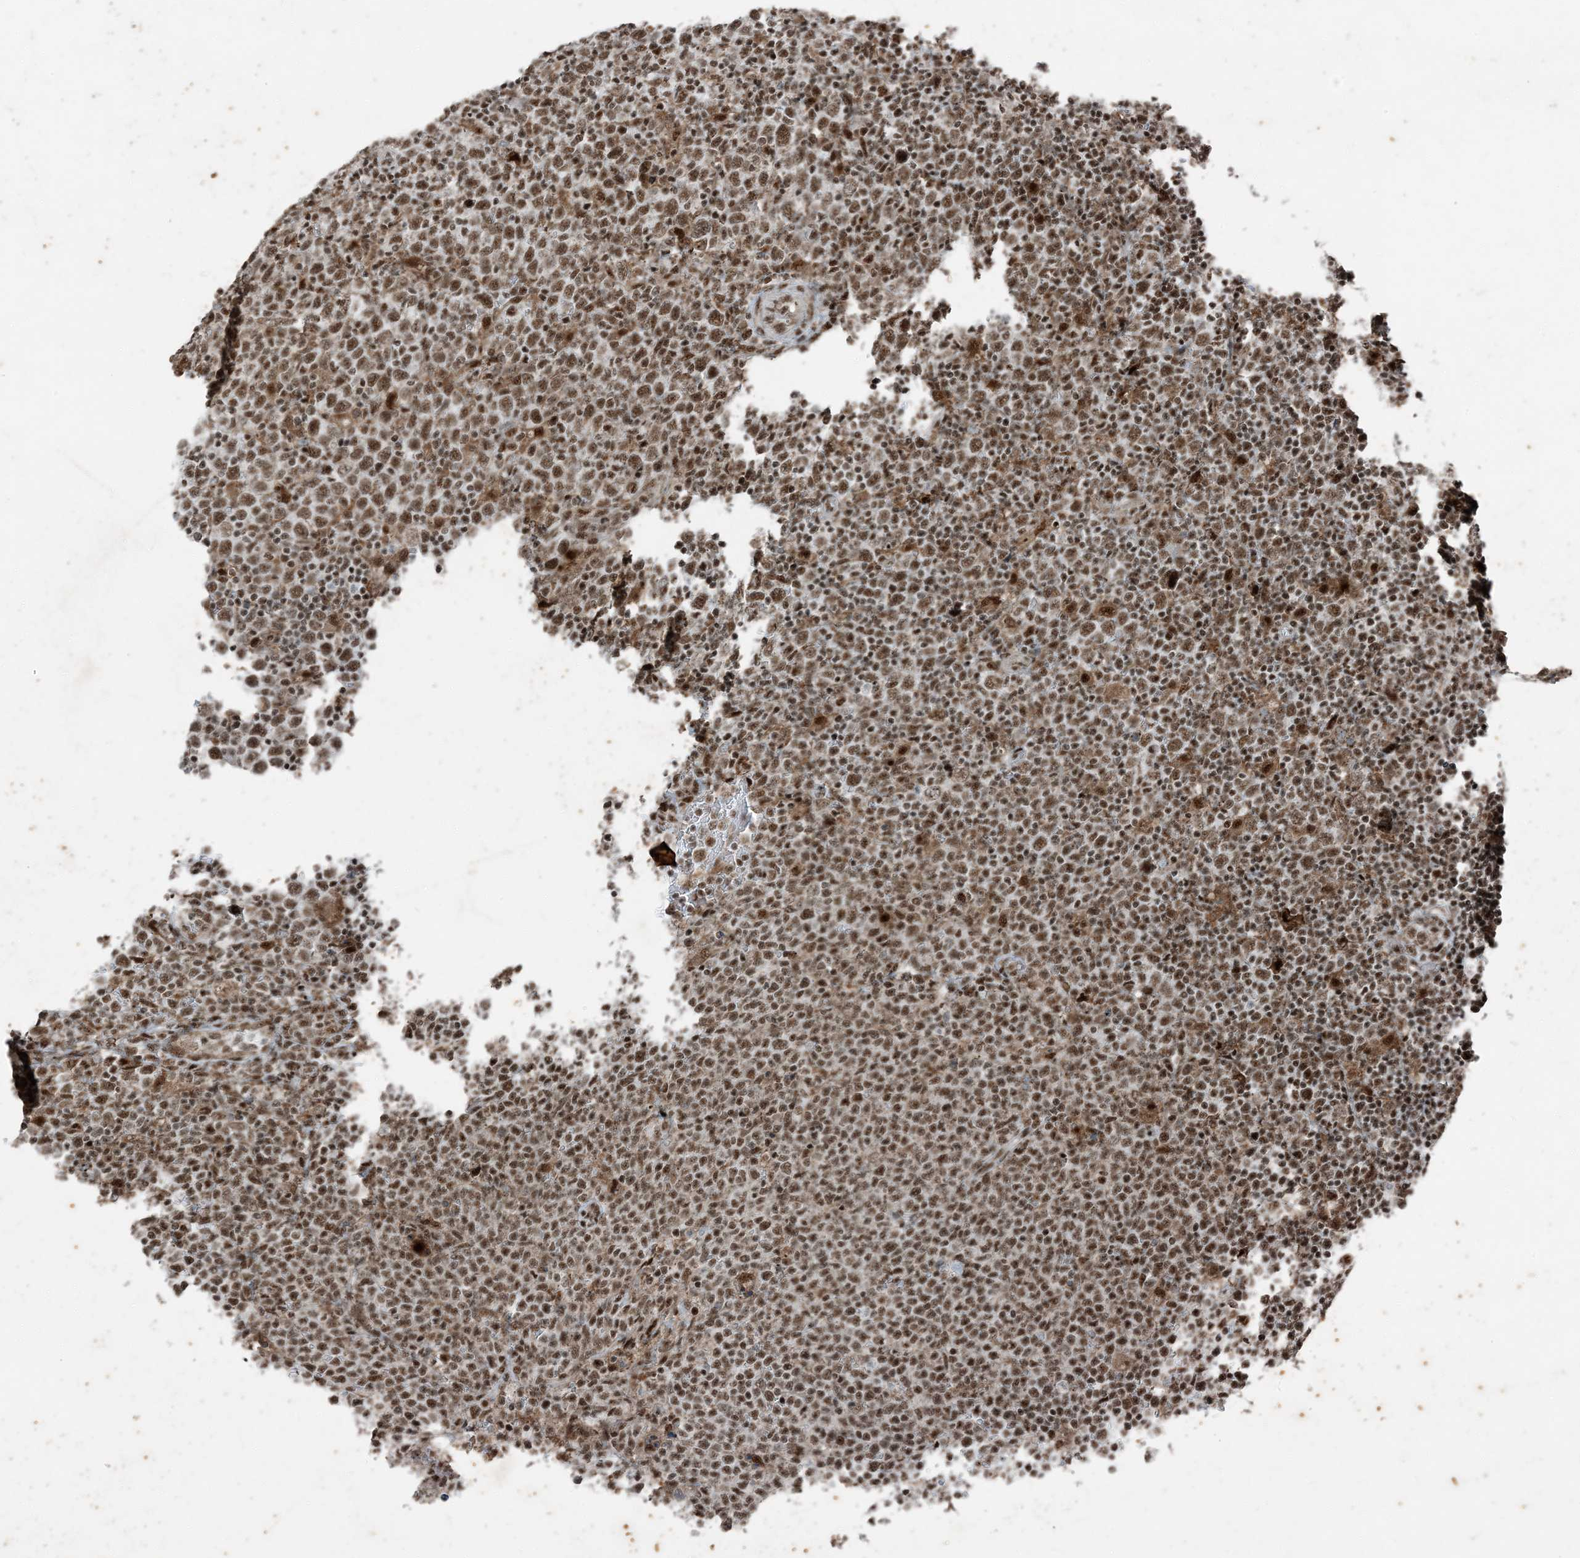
{"staining": {"intensity": "moderate", "quantity": ">75%", "location": "nuclear"}, "tissue": "lymphoma", "cell_type": "Tumor cells", "image_type": "cancer", "snomed": [{"axis": "morphology", "description": "Malignant lymphoma, non-Hodgkin's type, High grade"}, {"axis": "topography", "description": "Lymph node"}], "caption": "High-power microscopy captured an immunohistochemistry photomicrograph of lymphoma, revealing moderate nuclear positivity in about >75% of tumor cells.", "gene": "TADA2B", "patient": {"sex": "male", "age": 61}}